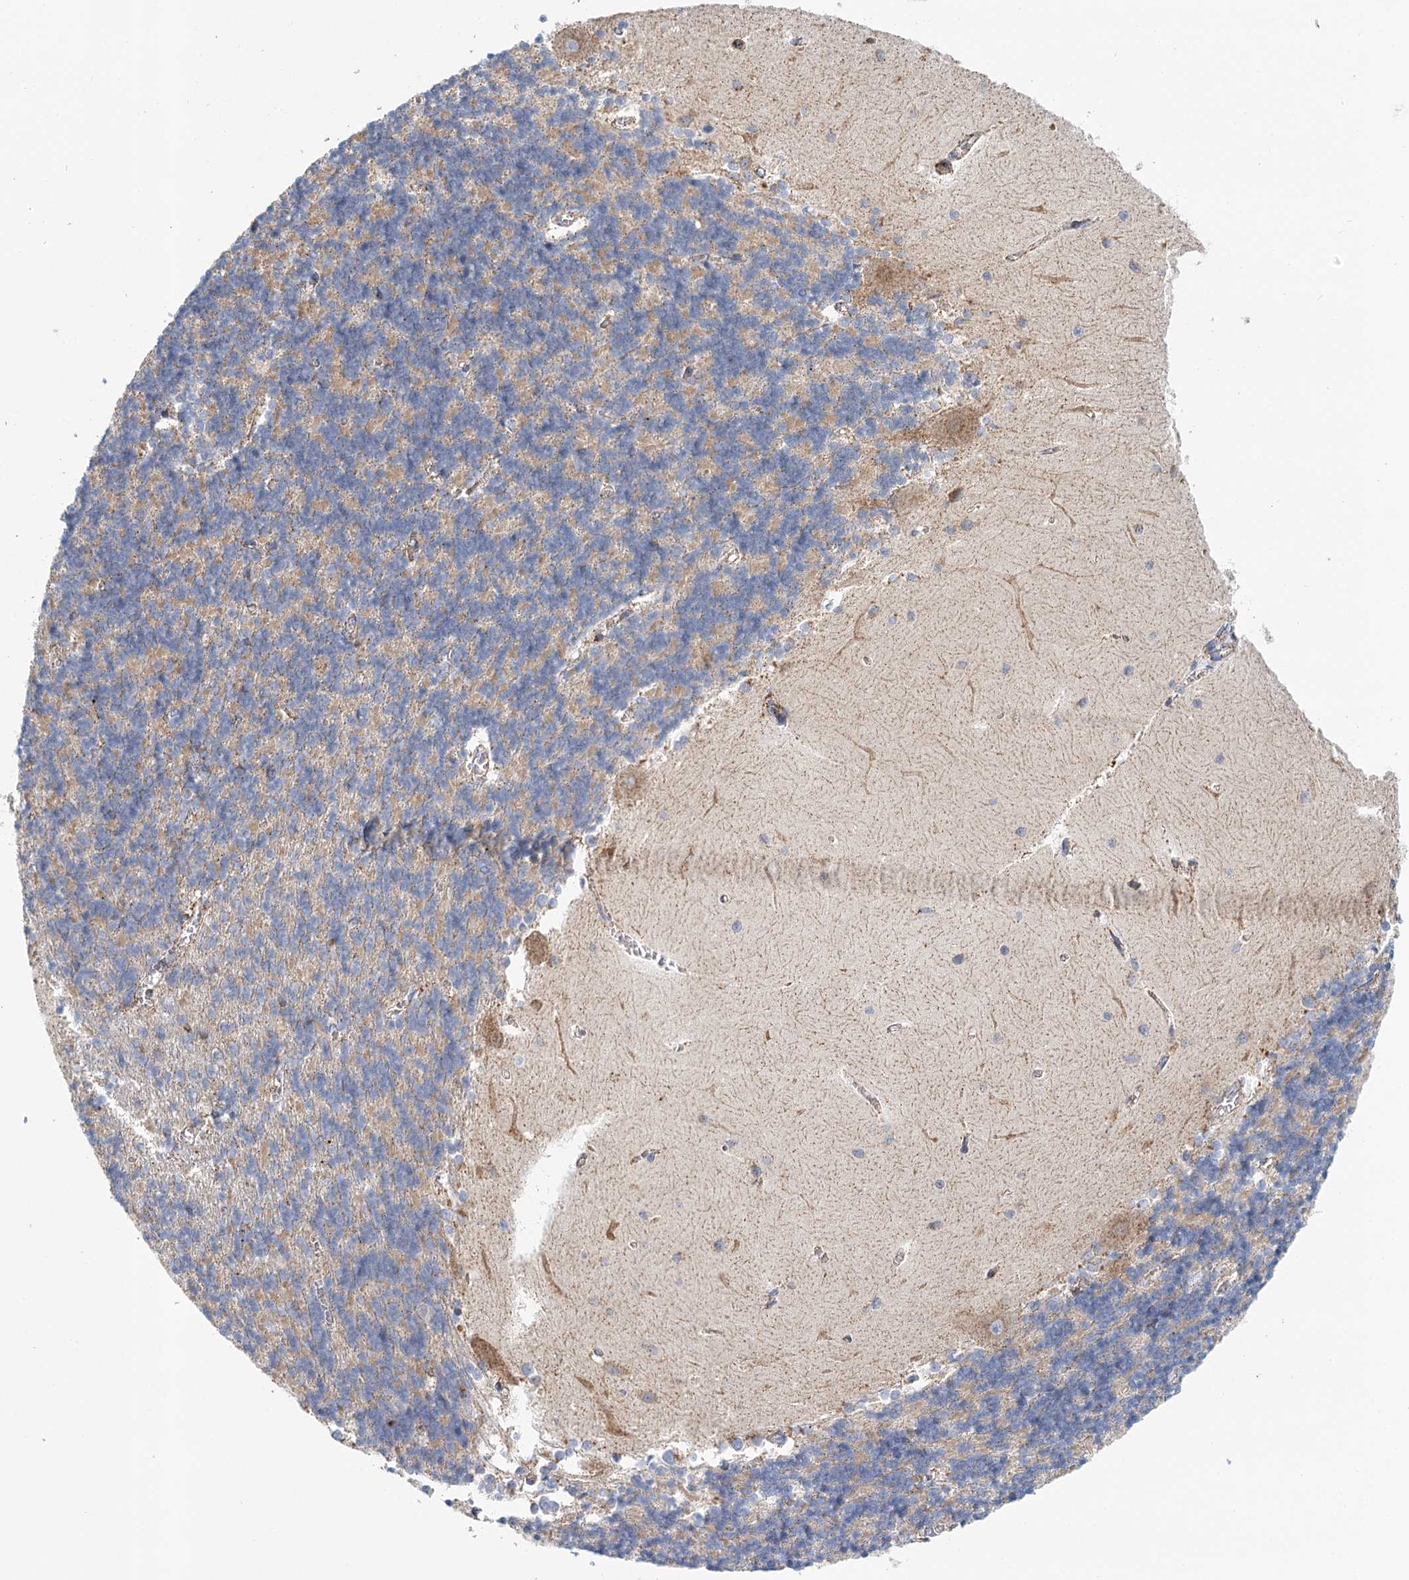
{"staining": {"intensity": "moderate", "quantity": "<25%", "location": "cytoplasmic/membranous"}, "tissue": "cerebellum", "cell_type": "Cells in granular layer", "image_type": "normal", "snomed": [{"axis": "morphology", "description": "Normal tissue, NOS"}, {"axis": "topography", "description": "Cerebellum"}], "caption": "Immunohistochemical staining of benign cerebellum reveals <25% levels of moderate cytoplasmic/membranous protein expression in approximately <25% of cells in granular layer. Nuclei are stained in blue.", "gene": "LSS", "patient": {"sex": "male", "age": 37}}